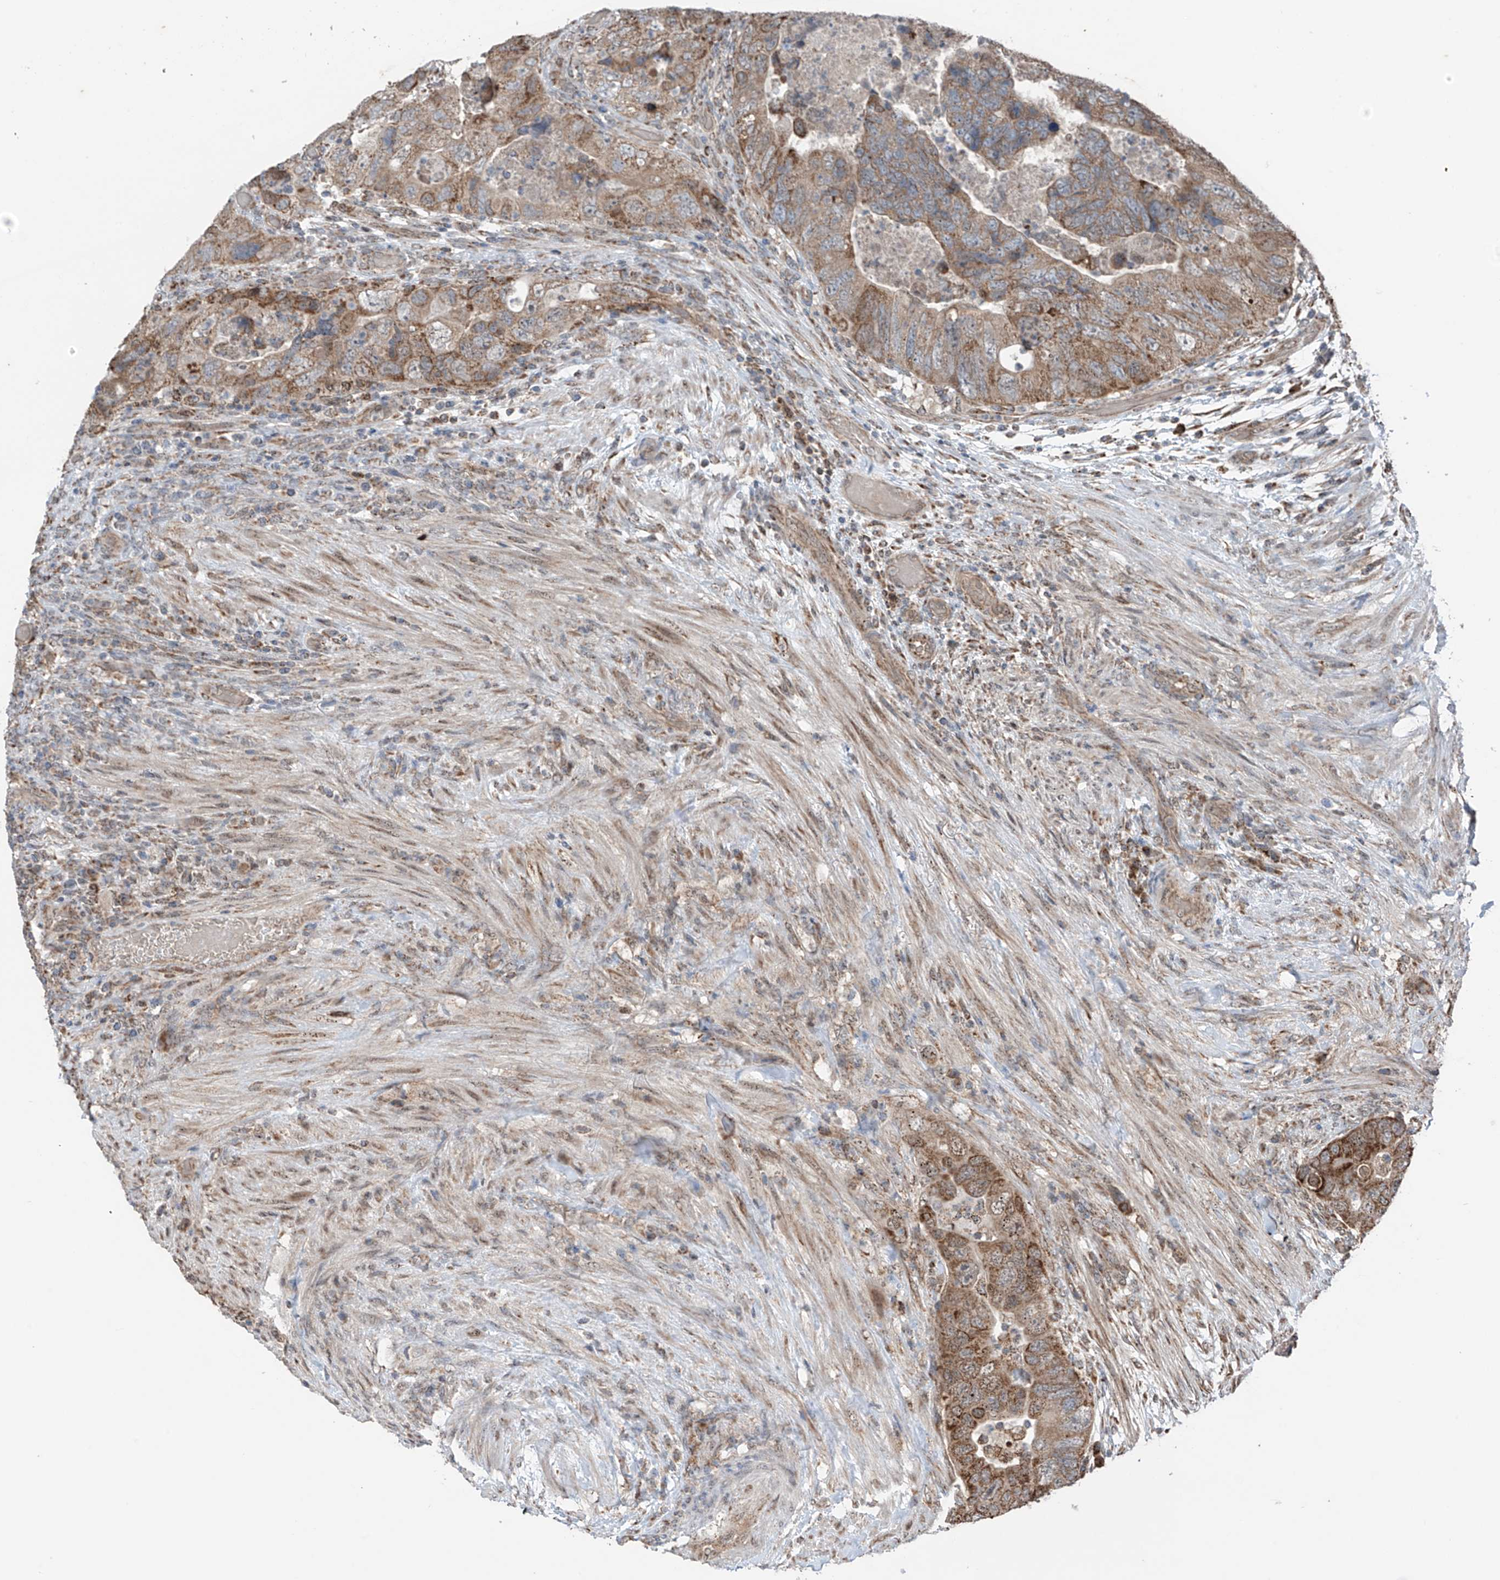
{"staining": {"intensity": "weak", "quantity": ">75%", "location": "cytoplasmic/membranous"}, "tissue": "colorectal cancer", "cell_type": "Tumor cells", "image_type": "cancer", "snomed": [{"axis": "morphology", "description": "Adenocarcinoma, NOS"}, {"axis": "topography", "description": "Rectum"}], "caption": "IHC photomicrograph of colorectal cancer stained for a protein (brown), which reveals low levels of weak cytoplasmic/membranous staining in approximately >75% of tumor cells.", "gene": "SAMD3", "patient": {"sex": "male", "age": 63}}